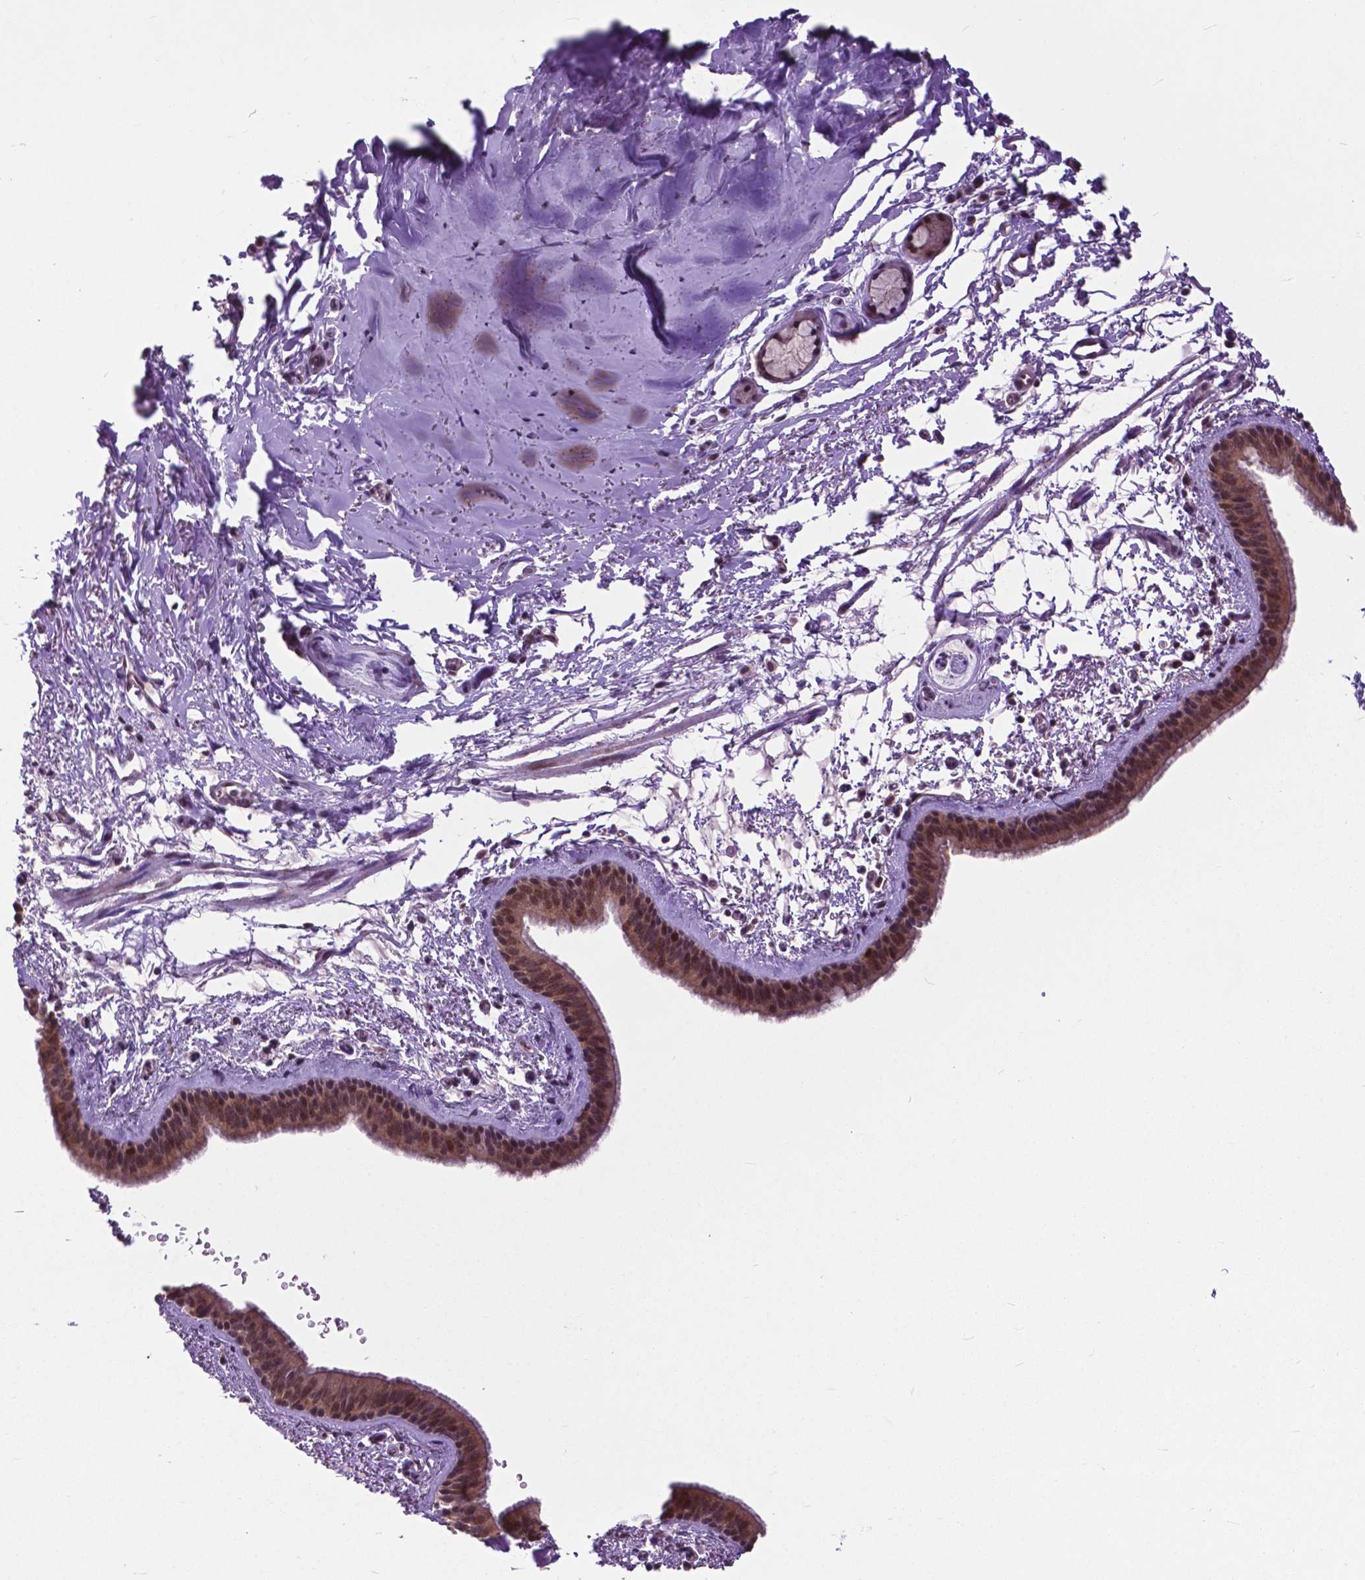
{"staining": {"intensity": "moderate", "quantity": ">75%", "location": "cytoplasmic/membranous,nuclear"}, "tissue": "bronchus", "cell_type": "Respiratory epithelial cells", "image_type": "normal", "snomed": [{"axis": "morphology", "description": "Normal tissue, NOS"}, {"axis": "topography", "description": "Bronchus"}], "caption": "IHC photomicrograph of normal bronchus stained for a protein (brown), which exhibits medium levels of moderate cytoplasmic/membranous,nuclear expression in about >75% of respiratory epithelial cells.", "gene": "FAF1", "patient": {"sex": "female", "age": 61}}